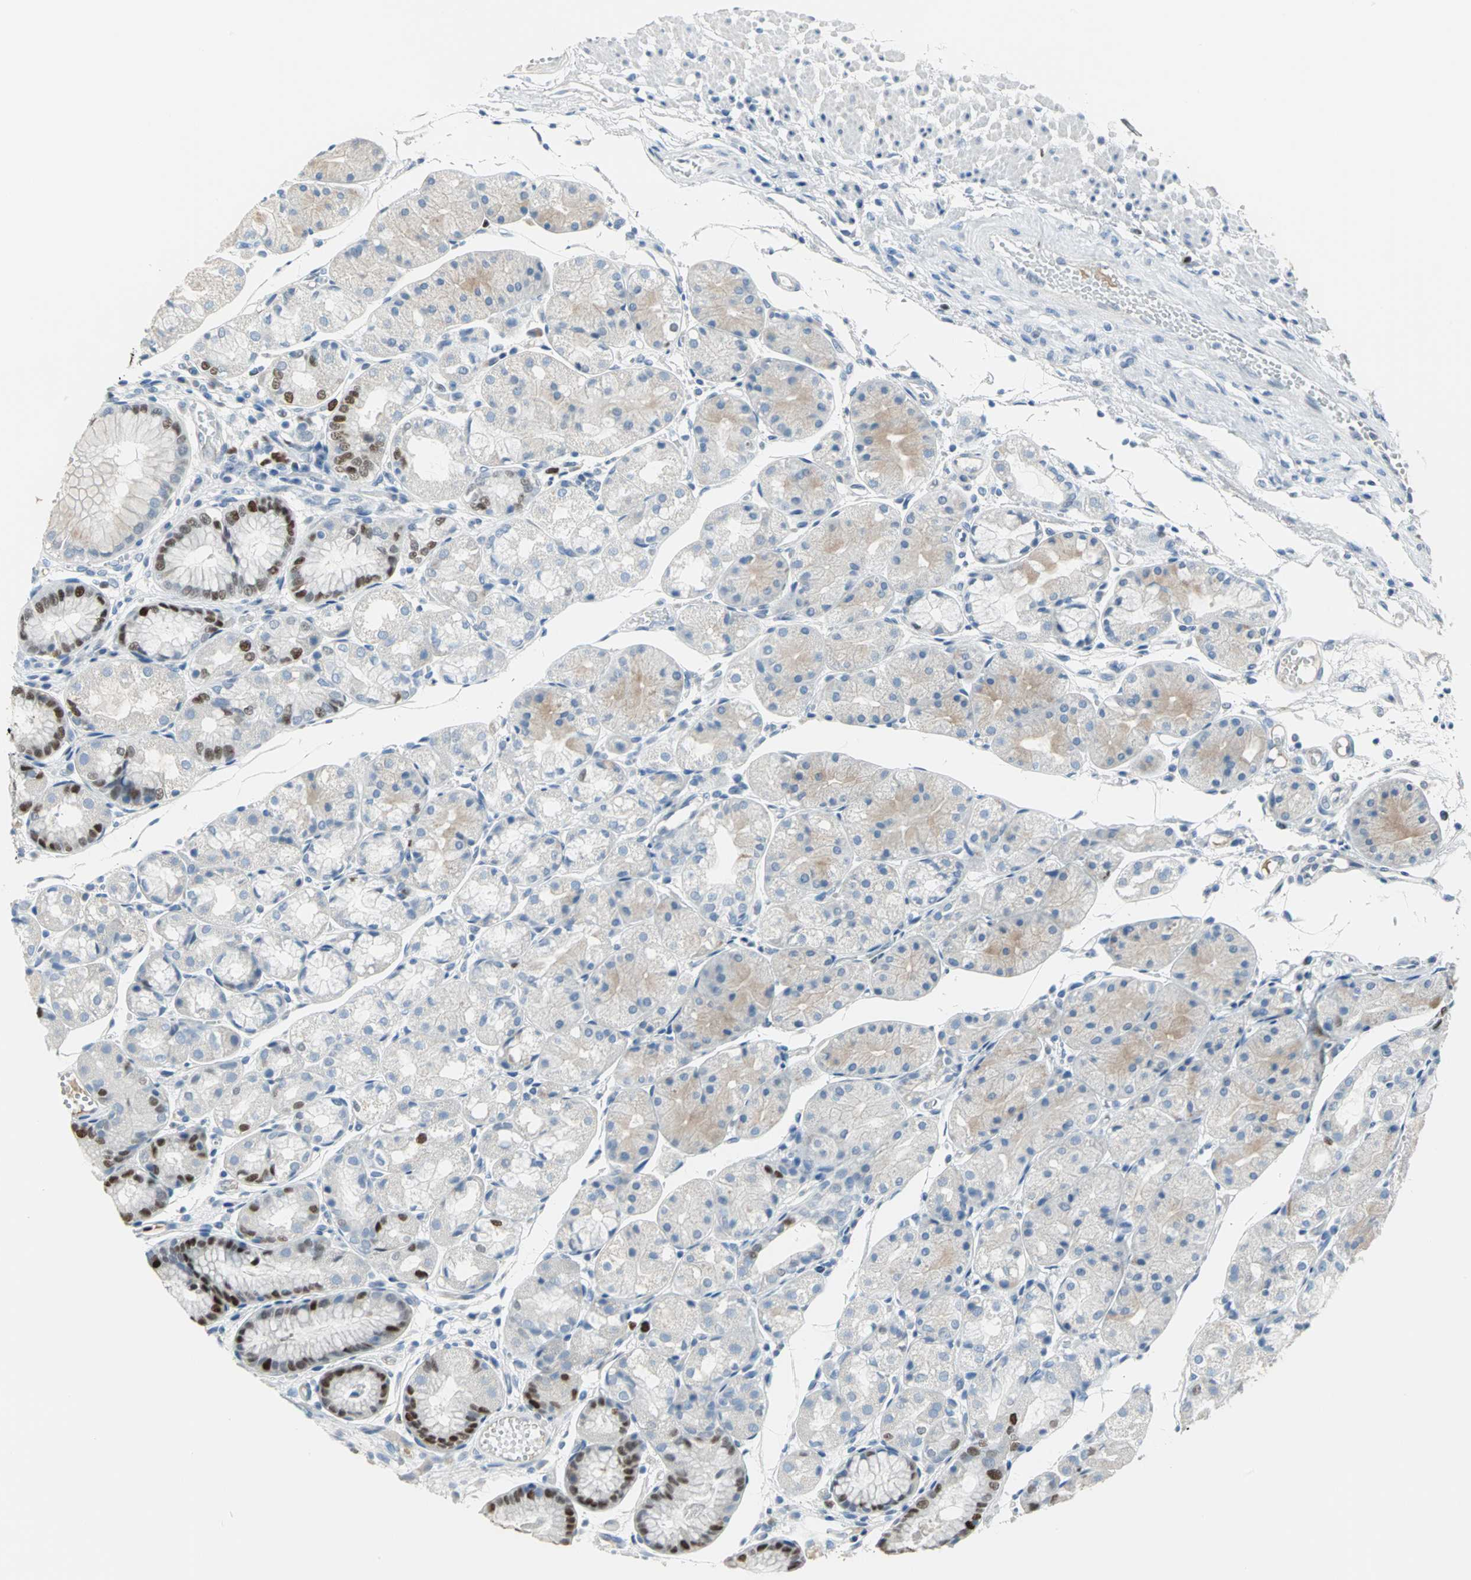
{"staining": {"intensity": "strong", "quantity": "<25%", "location": "nuclear"}, "tissue": "stomach", "cell_type": "Glandular cells", "image_type": "normal", "snomed": [{"axis": "morphology", "description": "Normal tissue, NOS"}, {"axis": "topography", "description": "Stomach, upper"}], "caption": "About <25% of glandular cells in benign stomach reveal strong nuclear protein staining as visualized by brown immunohistochemical staining.", "gene": "MCM3", "patient": {"sex": "male", "age": 72}}